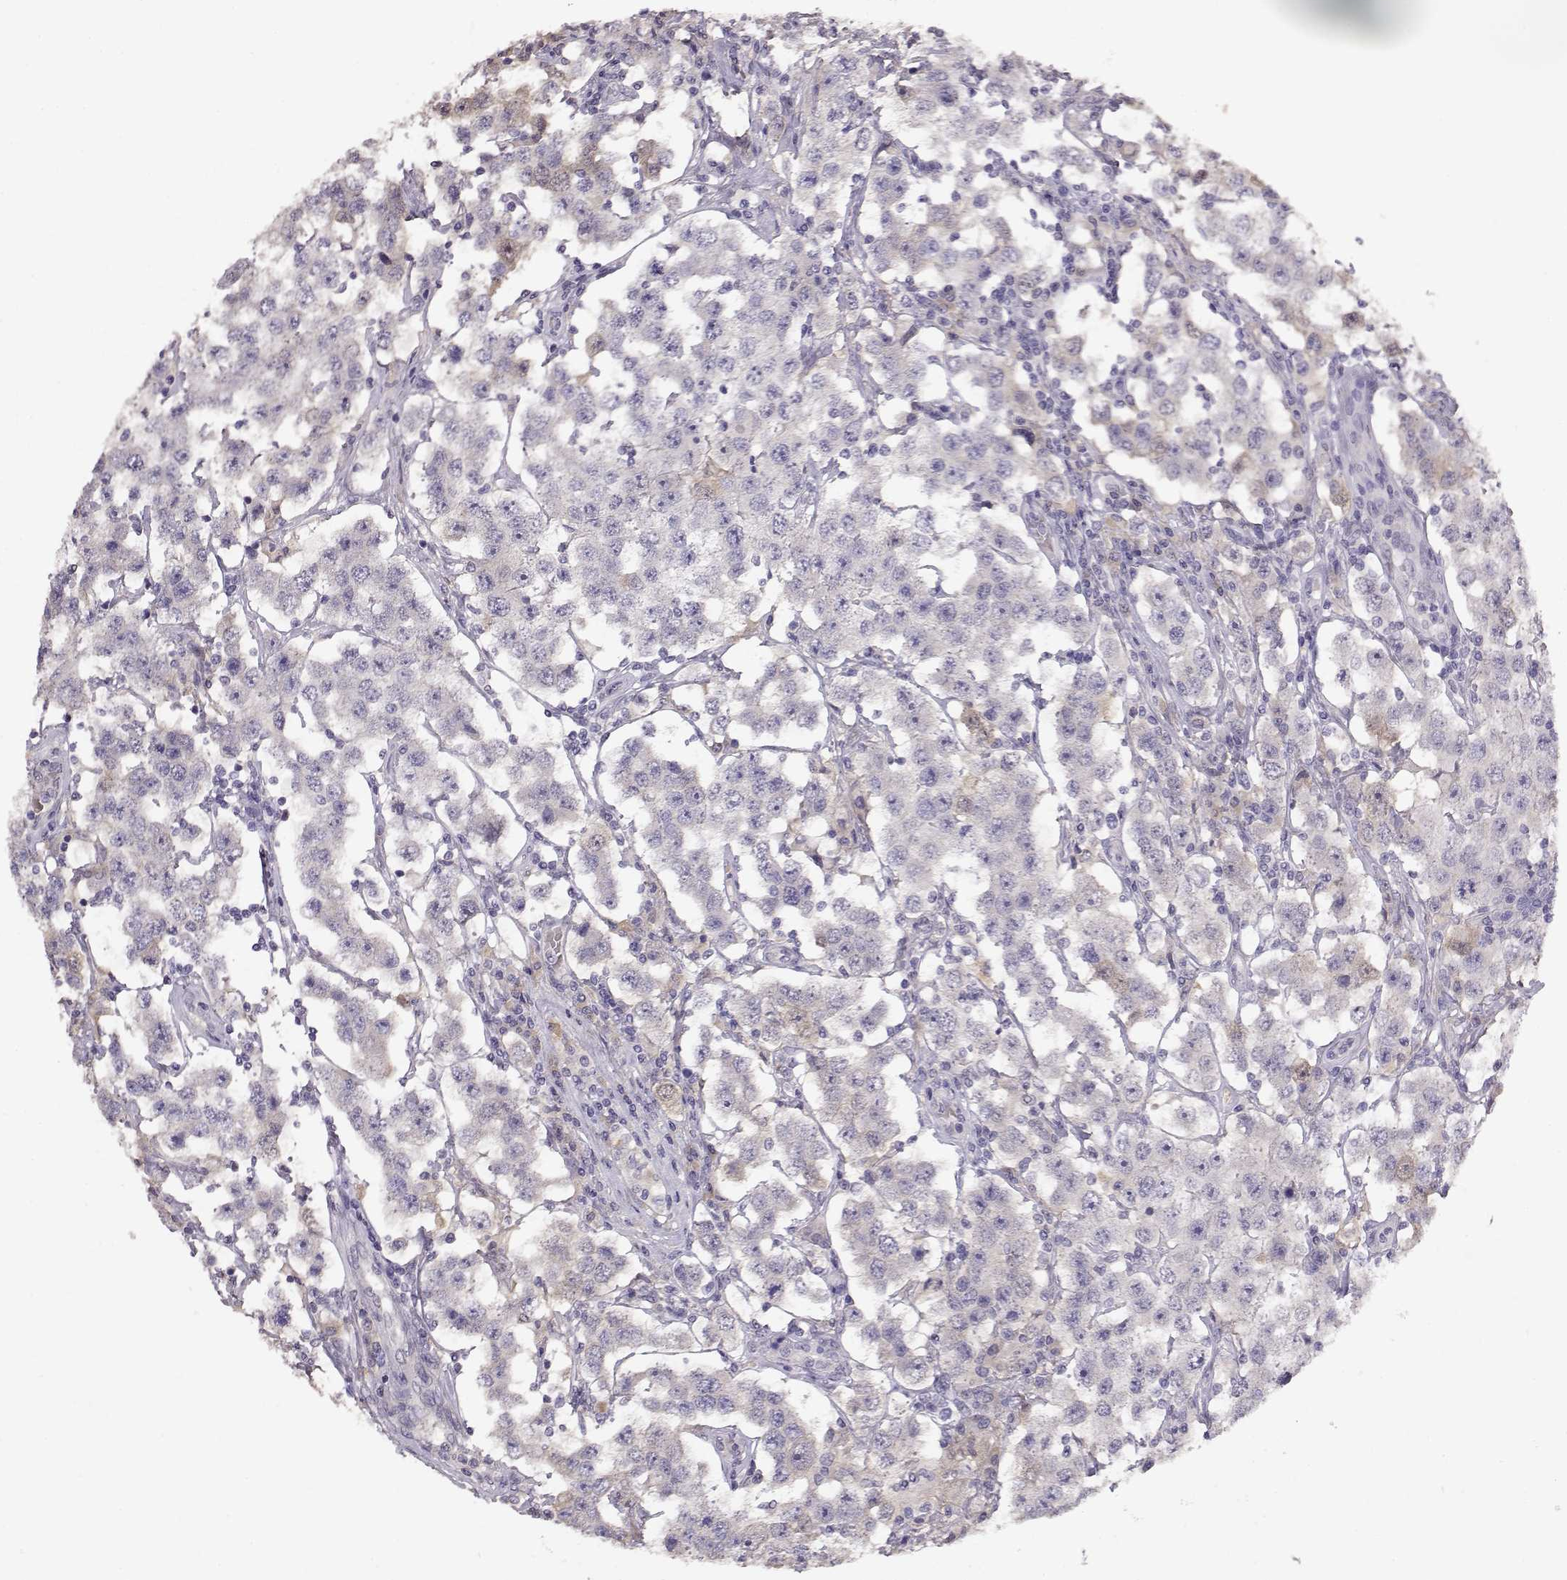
{"staining": {"intensity": "negative", "quantity": "none", "location": "none"}, "tissue": "testis cancer", "cell_type": "Tumor cells", "image_type": "cancer", "snomed": [{"axis": "morphology", "description": "Seminoma, NOS"}, {"axis": "topography", "description": "Testis"}], "caption": "The photomicrograph demonstrates no staining of tumor cells in seminoma (testis).", "gene": "TACR1", "patient": {"sex": "male", "age": 52}}